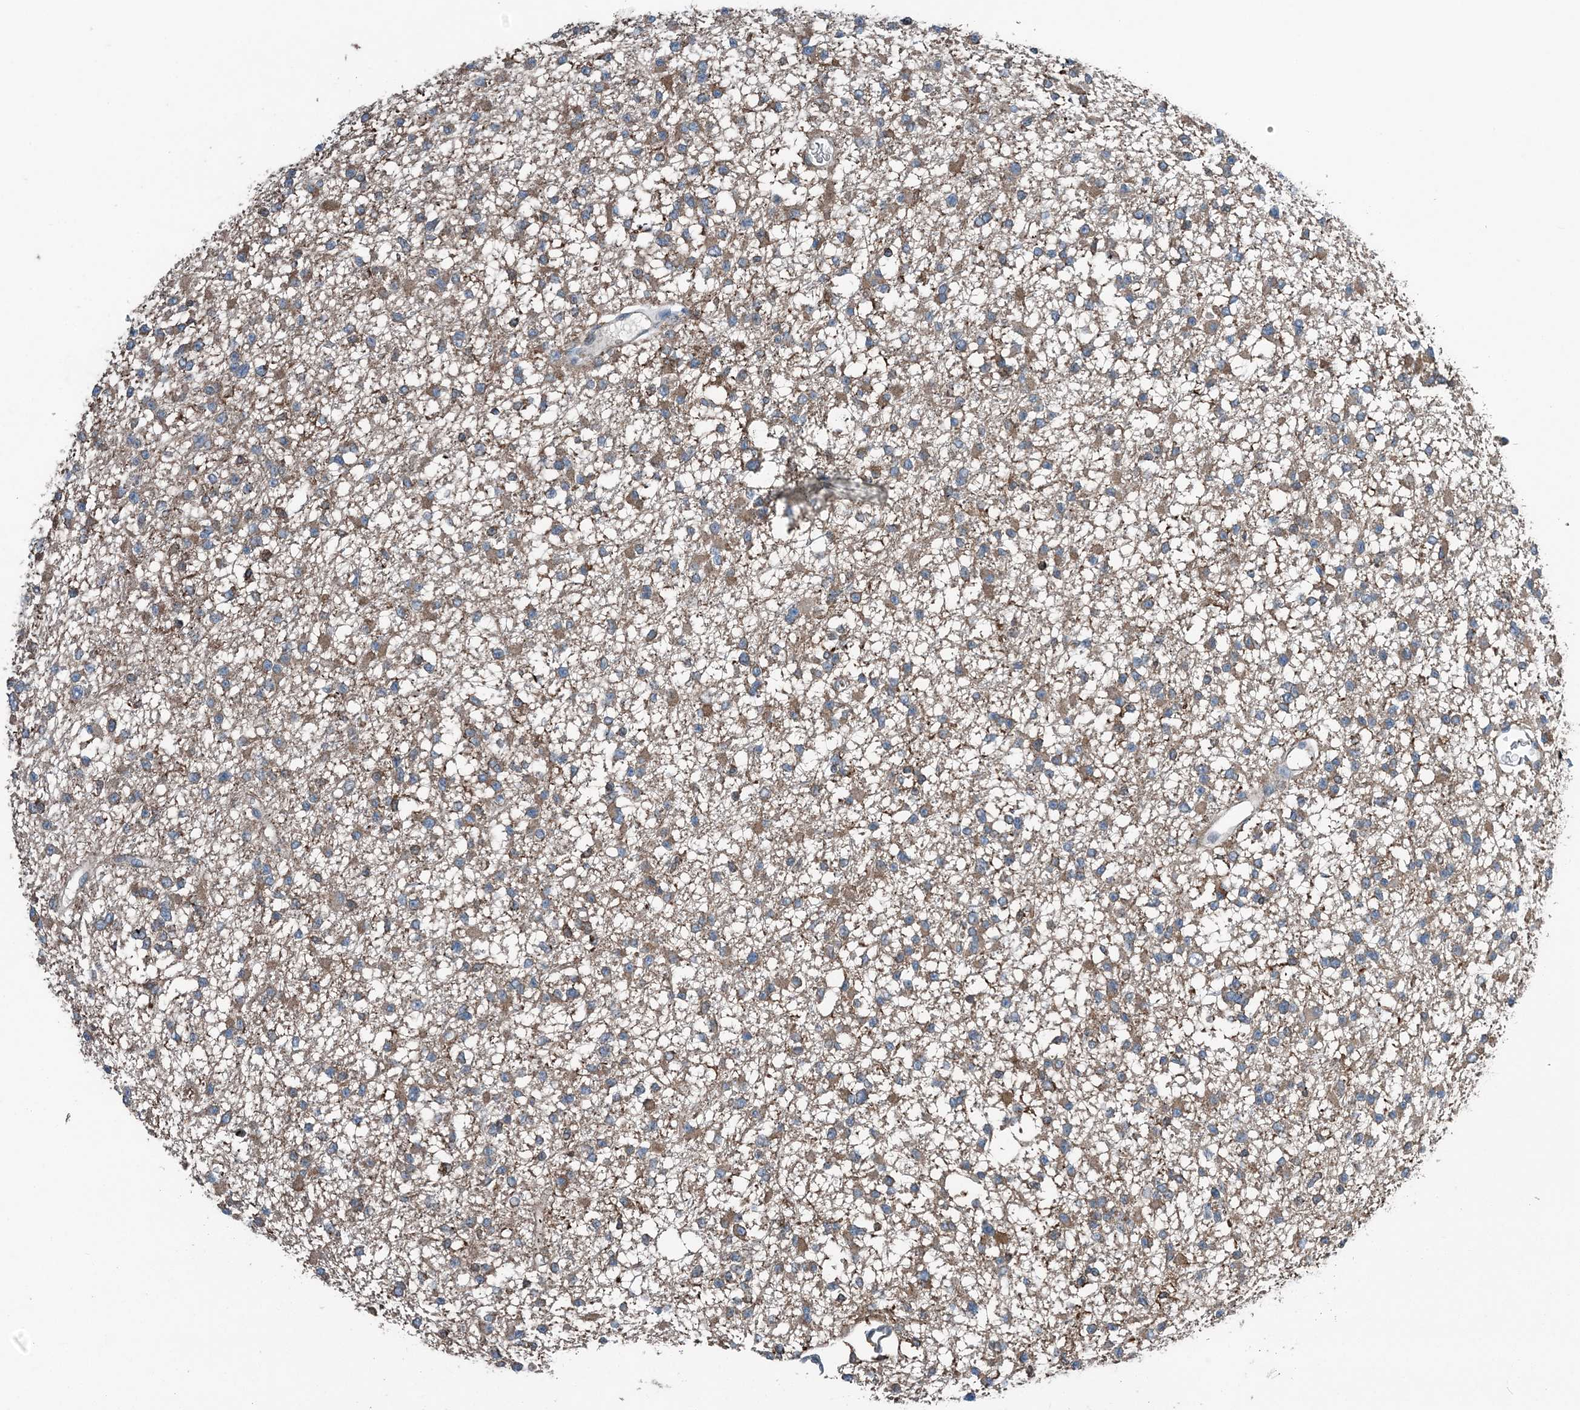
{"staining": {"intensity": "moderate", "quantity": "25%-75%", "location": "cytoplasmic/membranous"}, "tissue": "glioma", "cell_type": "Tumor cells", "image_type": "cancer", "snomed": [{"axis": "morphology", "description": "Glioma, malignant, Low grade"}, {"axis": "topography", "description": "Brain"}], "caption": "DAB (3,3'-diaminobenzidine) immunohistochemical staining of human malignant glioma (low-grade) demonstrates moderate cytoplasmic/membranous protein staining in approximately 25%-75% of tumor cells.", "gene": "CFL1", "patient": {"sex": "female", "age": 22}}